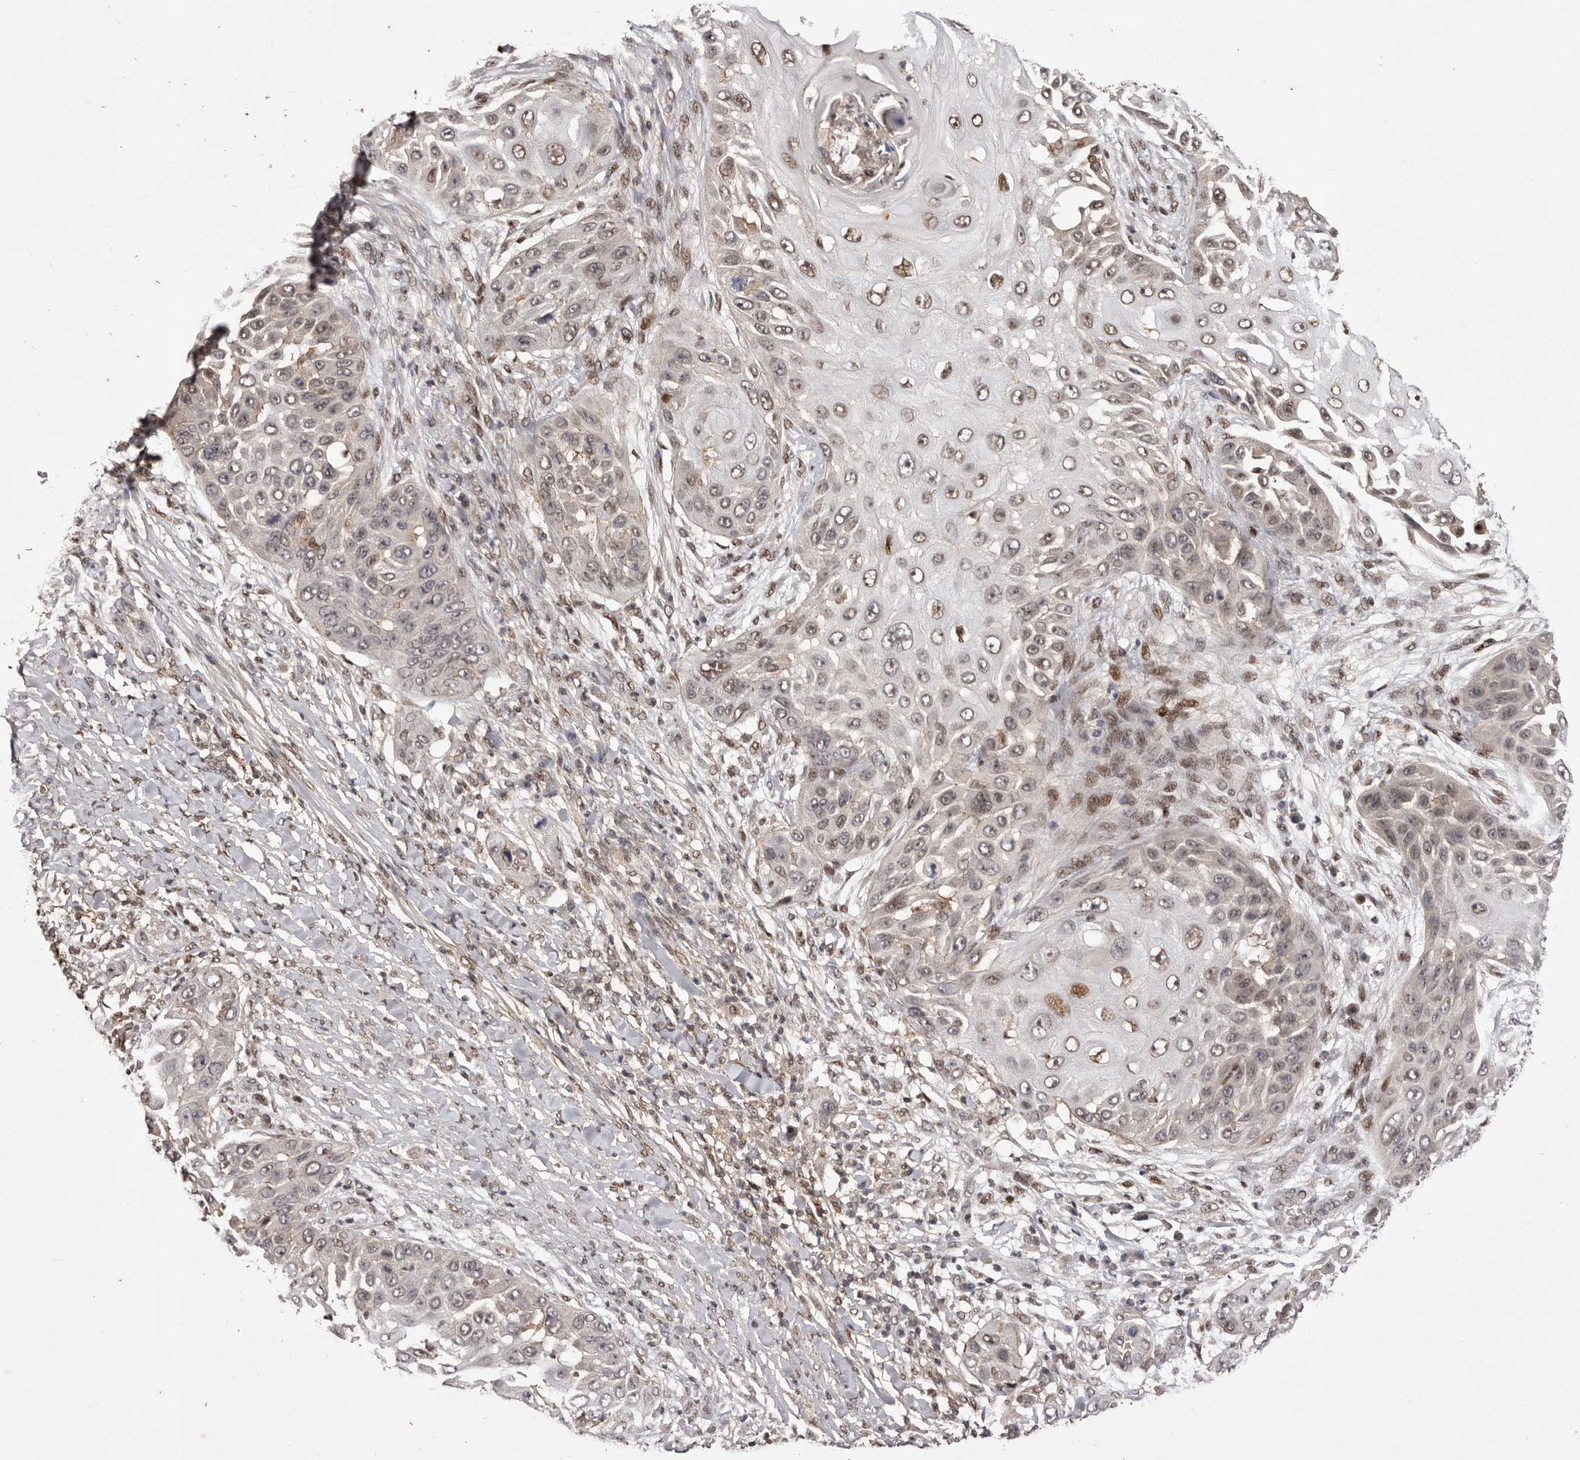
{"staining": {"intensity": "moderate", "quantity": "<25%", "location": "nuclear"}, "tissue": "skin cancer", "cell_type": "Tumor cells", "image_type": "cancer", "snomed": [{"axis": "morphology", "description": "Squamous cell carcinoma, NOS"}, {"axis": "topography", "description": "Skin"}], "caption": "Squamous cell carcinoma (skin) stained with immunohistochemistry reveals moderate nuclear staining in about <25% of tumor cells.", "gene": "FBXO5", "patient": {"sex": "female", "age": 44}}